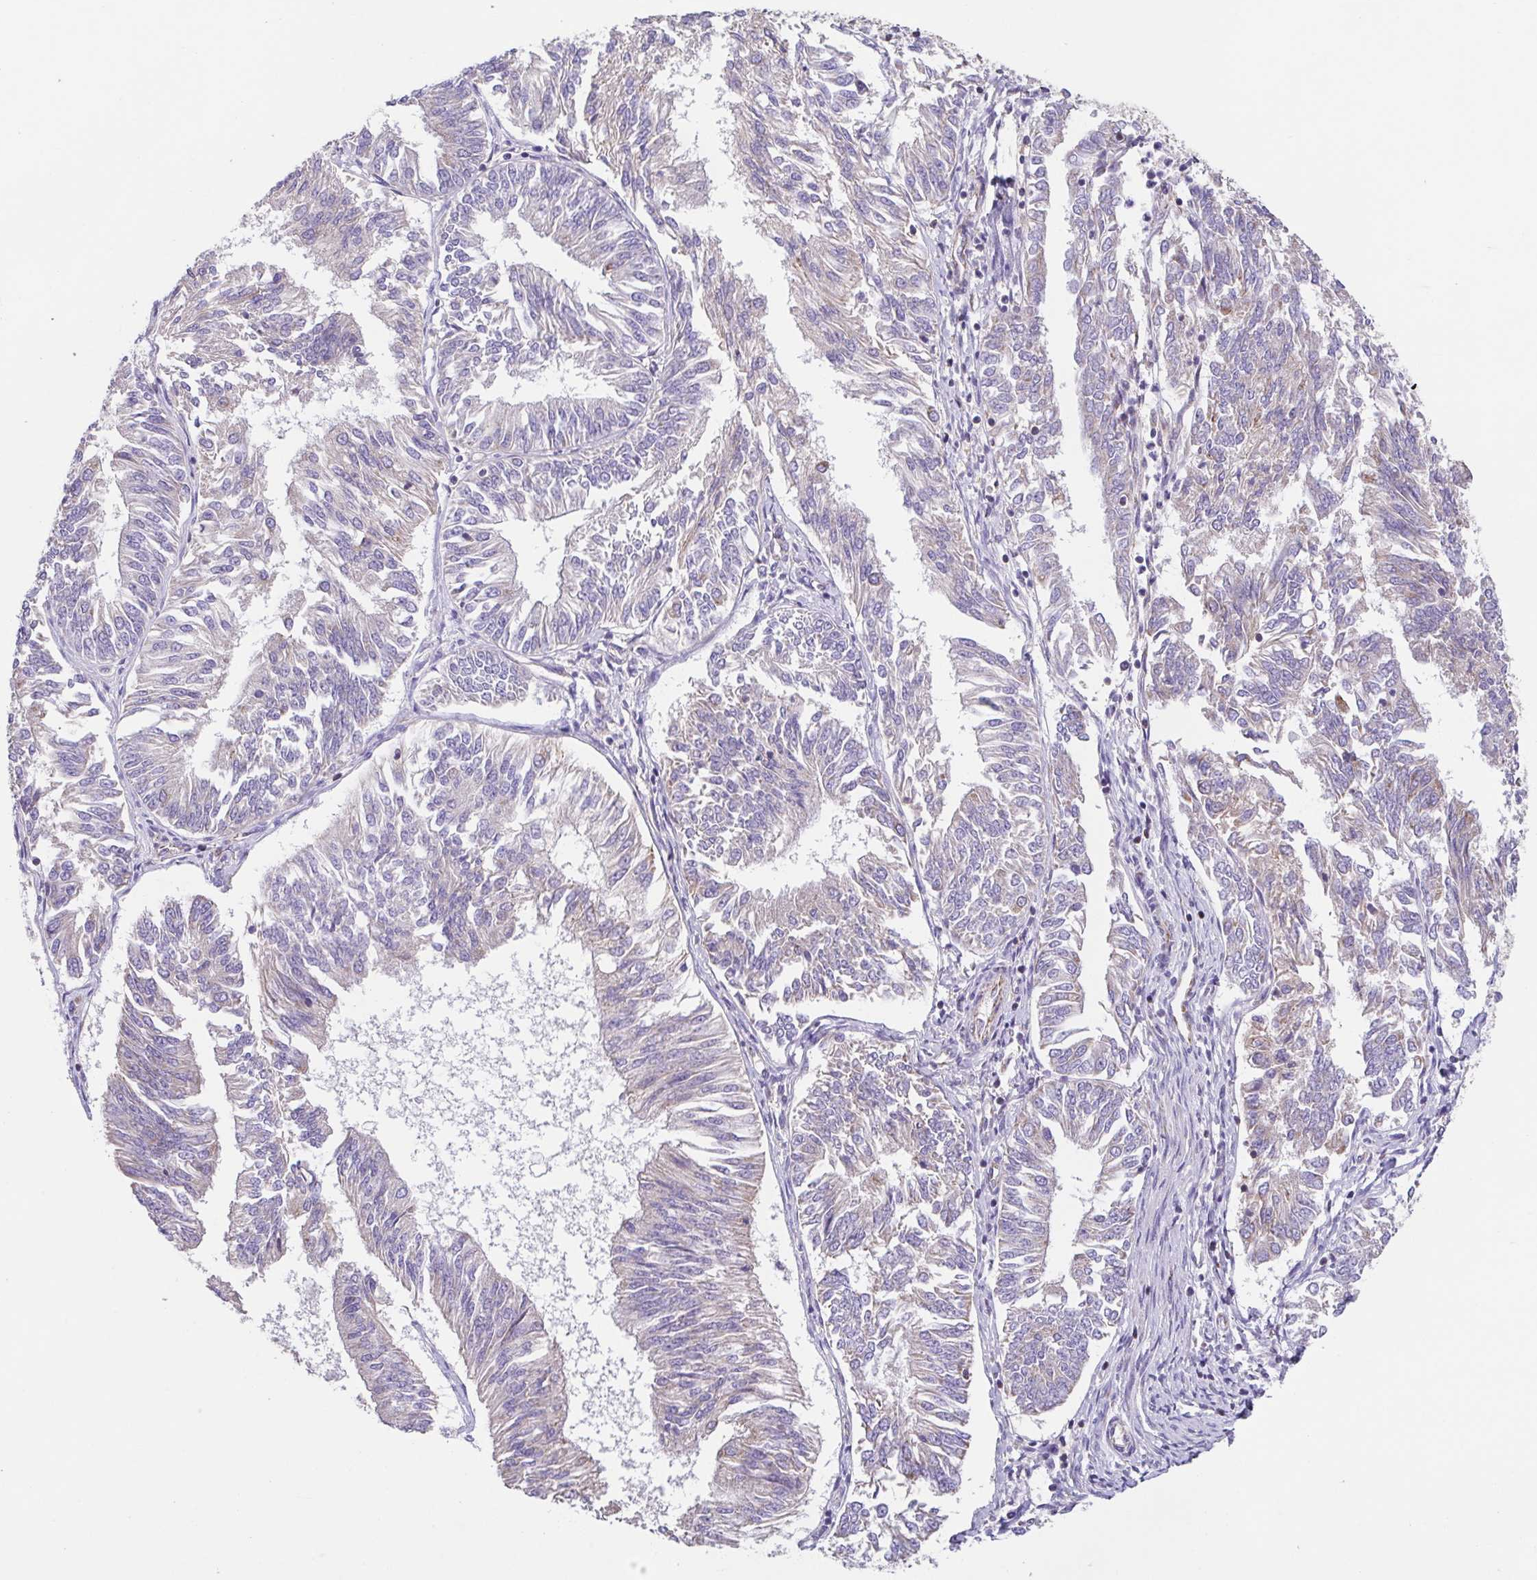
{"staining": {"intensity": "weak", "quantity": "<25%", "location": "cytoplasmic/membranous"}, "tissue": "endometrial cancer", "cell_type": "Tumor cells", "image_type": "cancer", "snomed": [{"axis": "morphology", "description": "Adenocarcinoma, NOS"}, {"axis": "topography", "description": "Endometrium"}], "caption": "There is no significant positivity in tumor cells of endometrial cancer.", "gene": "GINM1", "patient": {"sex": "female", "age": 58}}